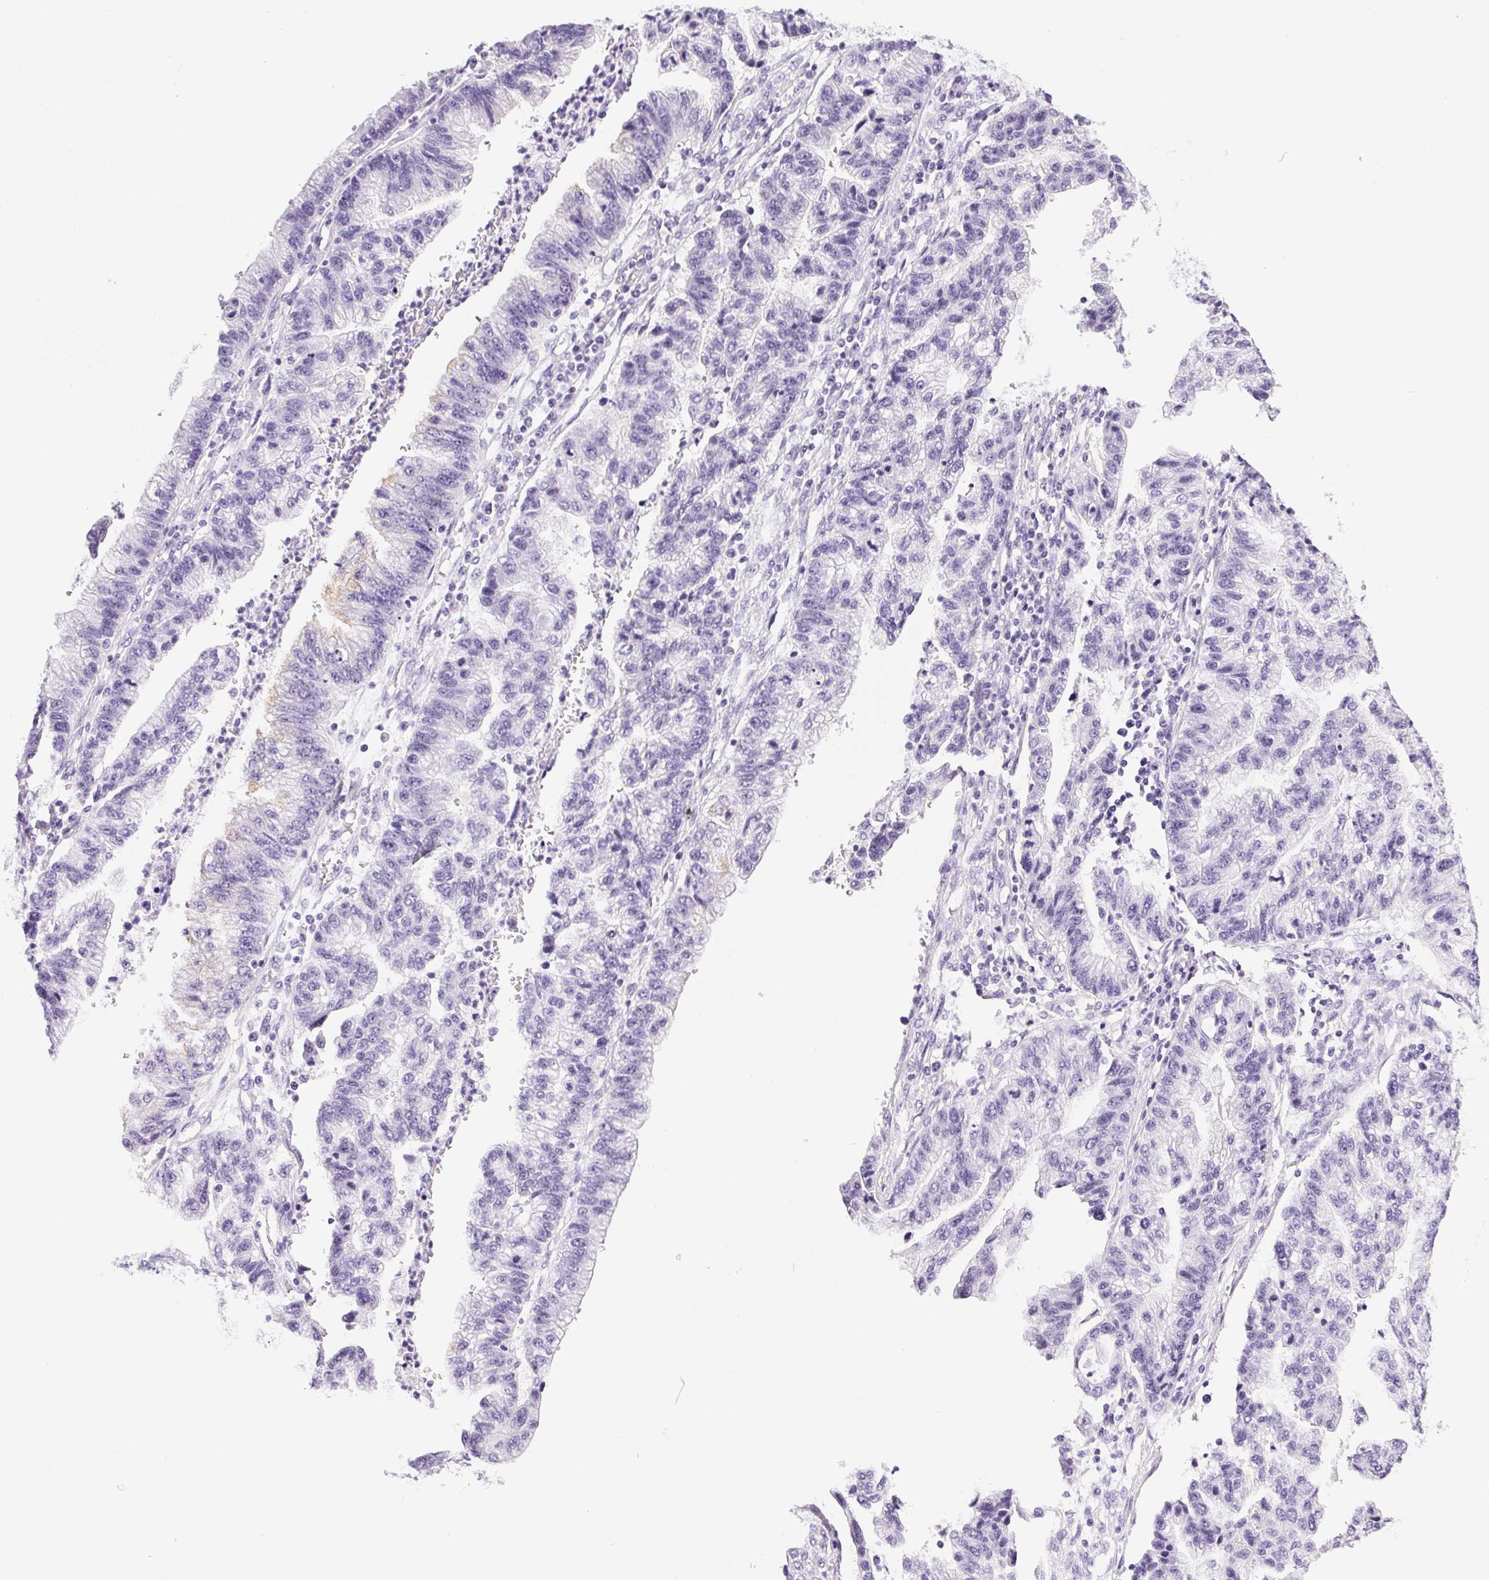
{"staining": {"intensity": "negative", "quantity": "none", "location": "none"}, "tissue": "stomach cancer", "cell_type": "Tumor cells", "image_type": "cancer", "snomed": [{"axis": "morphology", "description": "Adenocarcinoma, NOS"}, {"axis": "topography", "description": "Stomach"}], "caption": "Tumor cells are negative for protein expression in human stomach cancer. (DAB immunohistochemistry (IHC) visualized using brightfield microscopy, high magnification).", "gene": "C20orf85", "patient": {"sex": "male", "age": 83}}